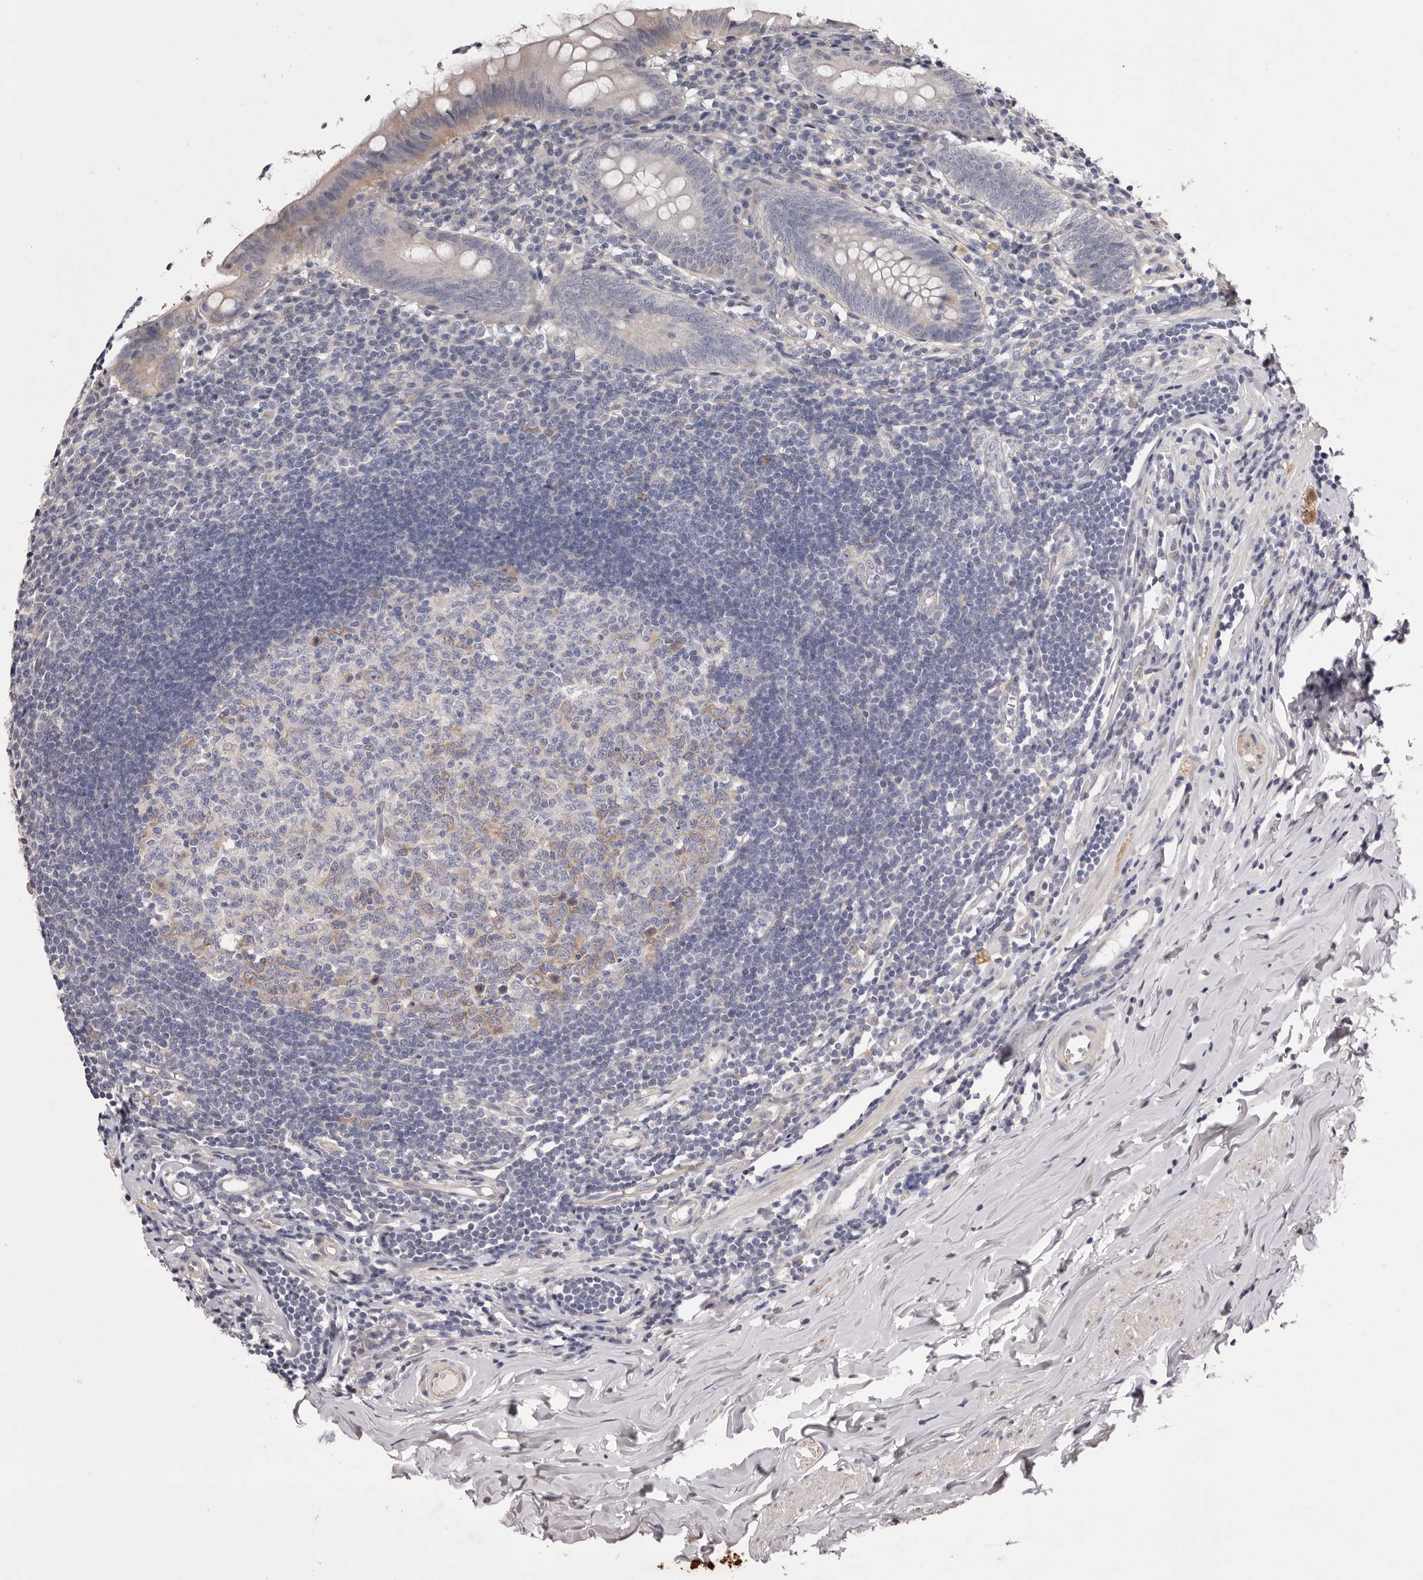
{"staining": {"intensity": "negative", "quantity": "none", "location": "none"}, "tissue": "appendix", "cell_type": "Glandular cells", "image_type": "normal", "snomed": [{"axis": "morphology", "description": "Normal tissue, NOS"}, {"axis": "topography", "description": "Appendix"}], "caption": "The immunohistochemistry (IHC) image has no significant staining in glandular cells of appendix. (DAB (3,3'-diaminobenzidine) immunohistochemistry with hematoxylin counter stain).", "gene": "PNRC1", "patient": {"sex": "female", "age": 54}}